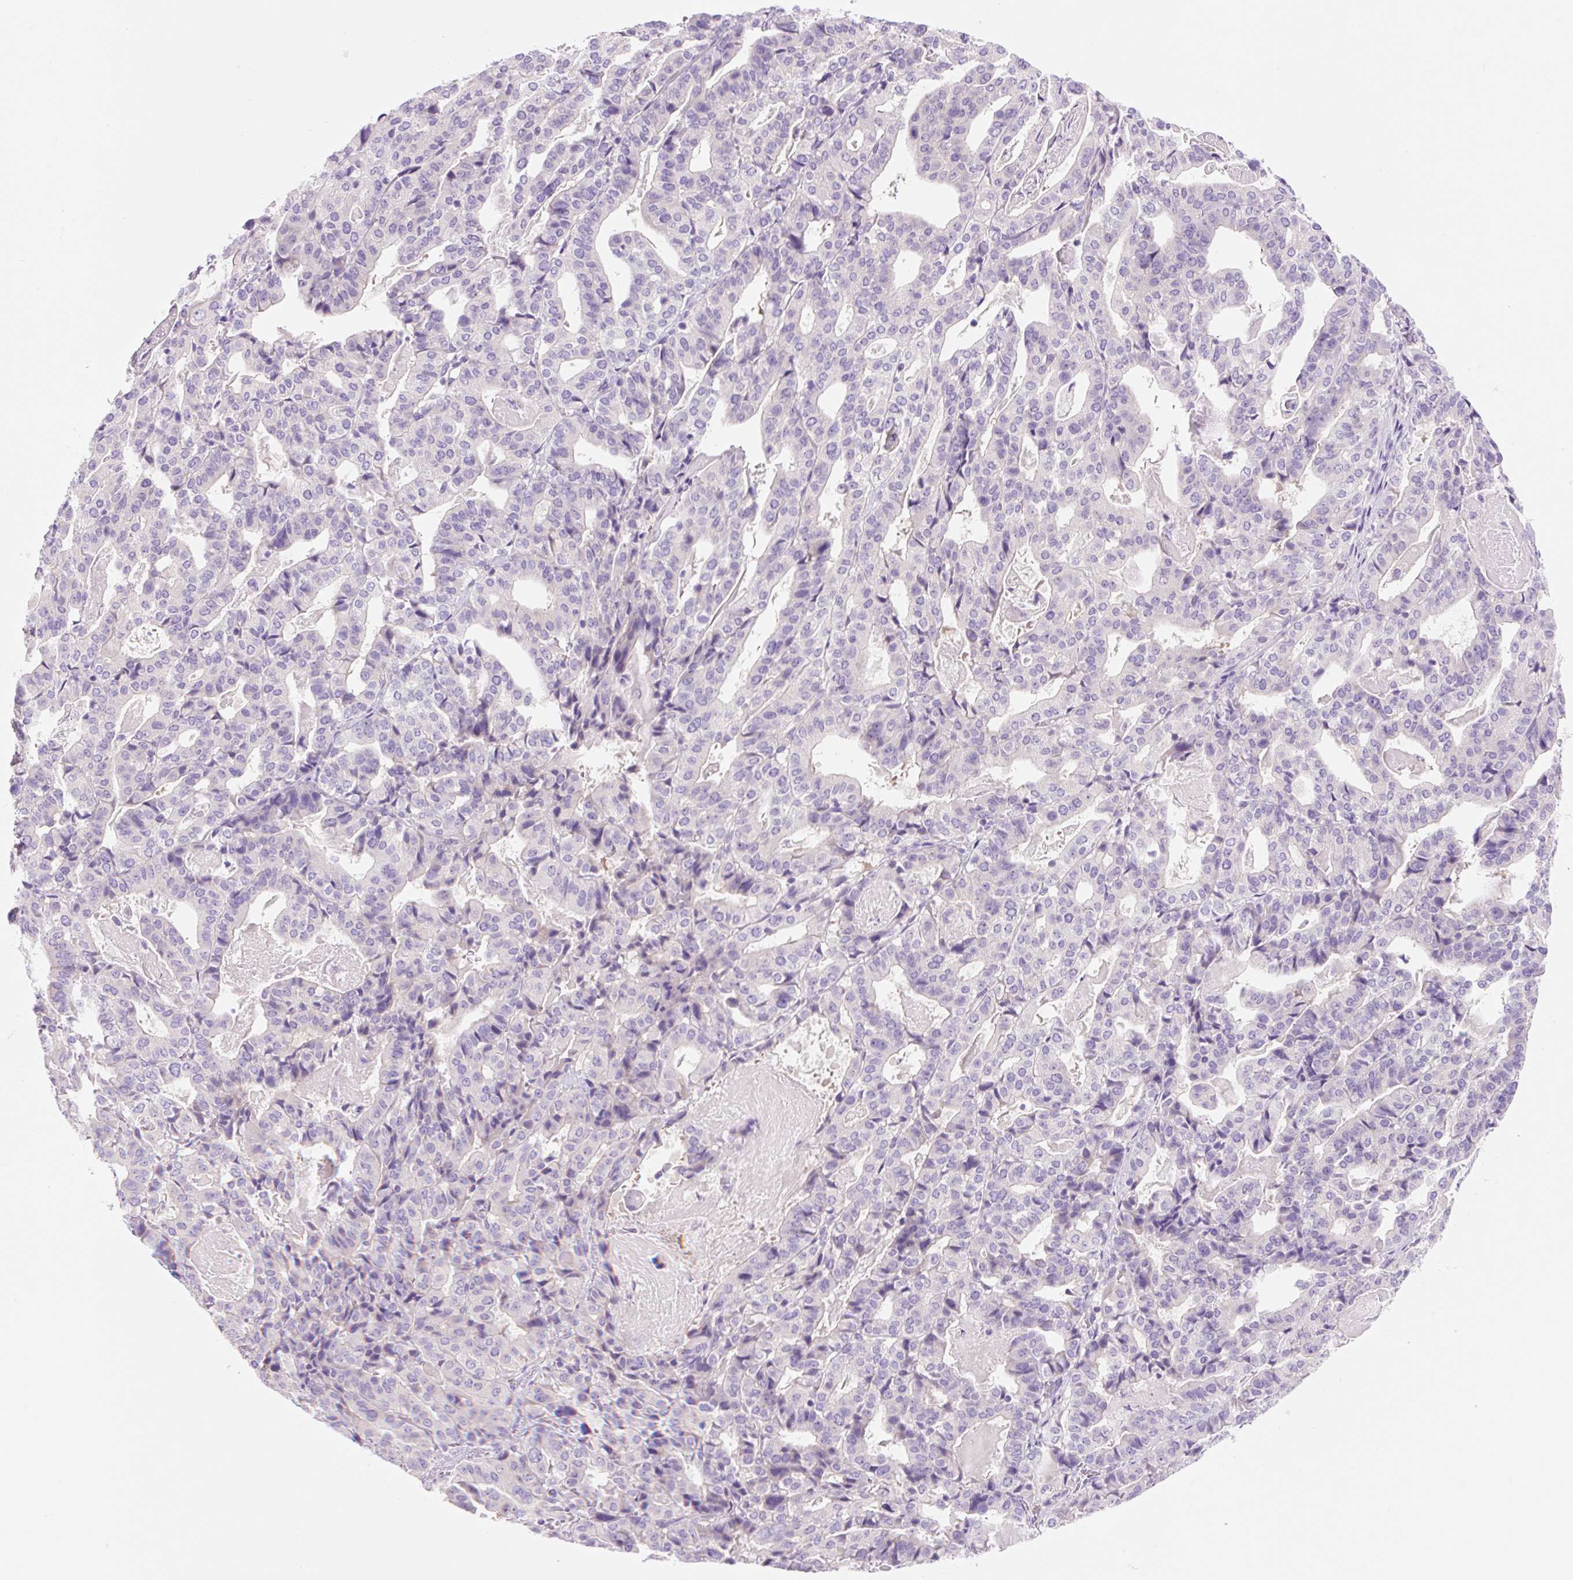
{"staining": {"intensity": "negative", "quantity": "none", "location": "none"}, "tissue": "stomach cancer", "cell_type": "Tumor cells", "image_type": "cancer", "snomed": [{"axis": "morphology", "description": "Adenocarcinoma, NOS"}, {"axis": "topography", "description": "Stomach"}], "caption": "Stomach cancer (adenocarcinoma) was stained to show a protein in brown. There is no significant positivity in tumor cells.", "gene": "CELF6", "patient": {"sex": "male", "age": 48}}